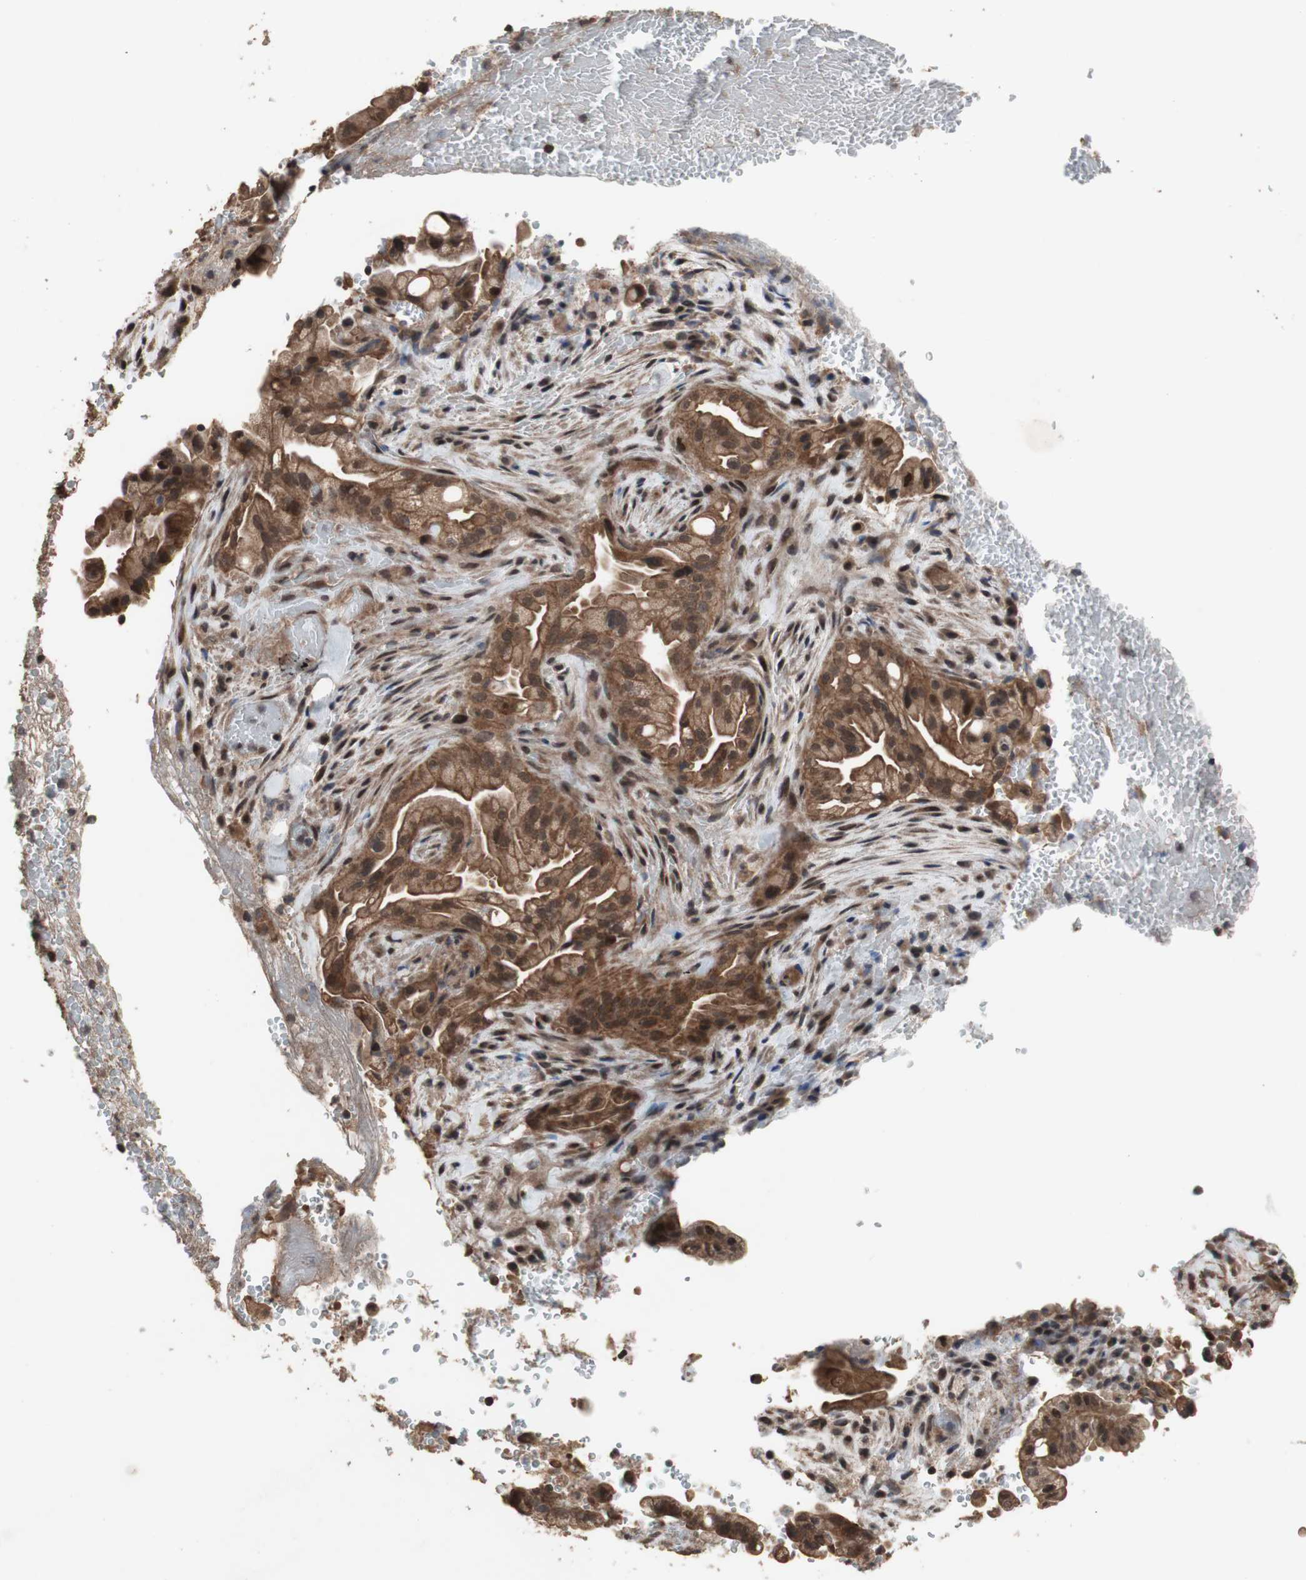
{"staining": {"intensity": "strong", "quantity": ">75%", "location": "cytoplasmic/membranous,nuclear"}, "tissue": "liver cancer", "cell_type": "Tumor cells", "image_type": "cancer", "snomed": [{"axis": "morphology", "description": "Cholangiocarcinoma"}, {"axis": "topography", "description": "Liver"}], "caption": "The photomicrograph demonstrates staining of liver cancer, revealing strong cytoplasmic/membranous and nuclear protein positivity (brown color) within tumor cells.", "gene": "KANSL1", "patient": {"sex": "female", "age": 68}}